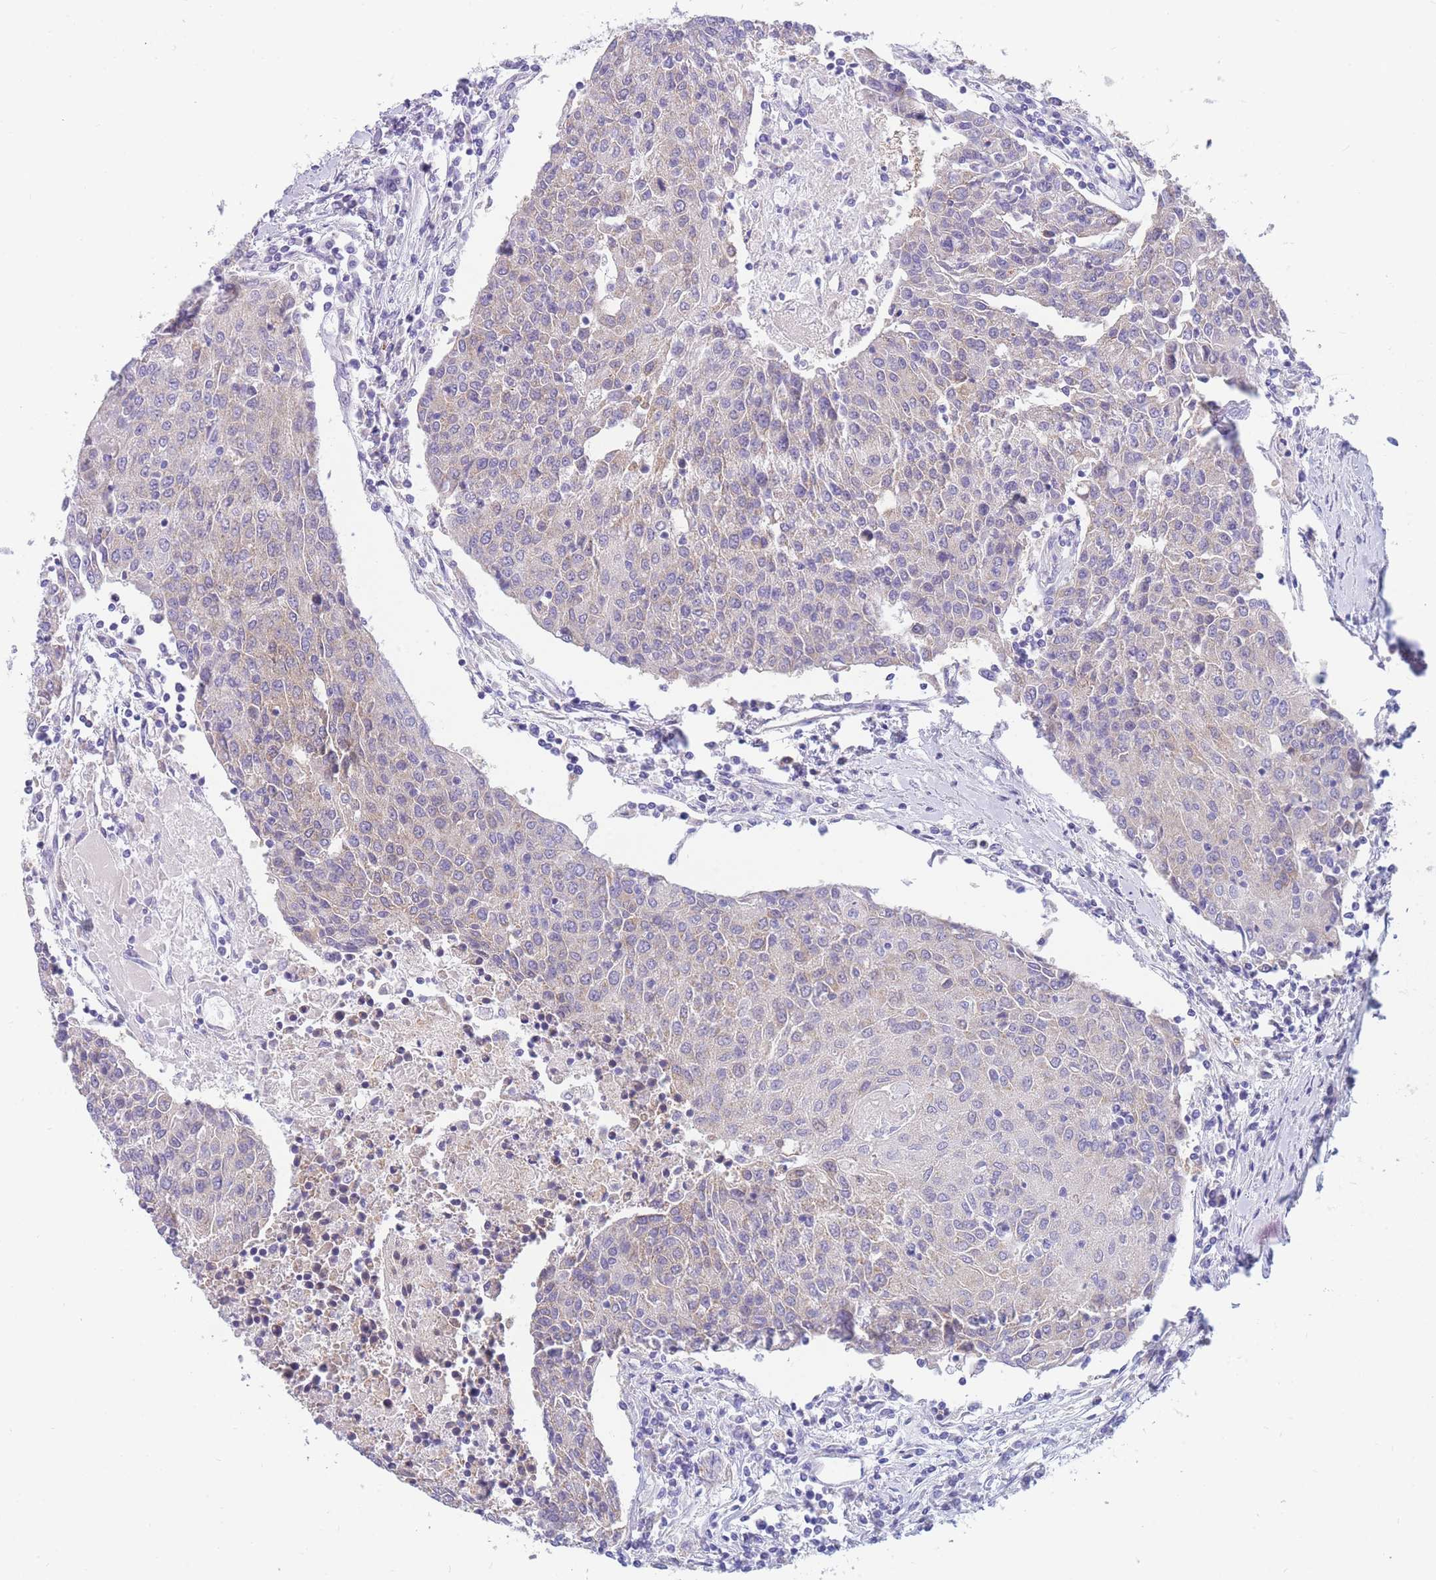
{"staining": {"intensity": "weak", "quantity": "25%-75%", "location": "cytoplasmic/membranous"}, "tissue": "urothelial cancer", "cell_type": "Tumor cells", "image_type": "cancer", "snomed": [{"axis": "morphology", "description": "Urothelial carcinoma, High grade"}, {"axis": "topography", "description": "Urinary bladder"}], "caption": "Urothelial cancer tissue reveals weak cytoplasmic/membranous staining in approximately 25%-75% of tumor cells, visualized by immunohistochemistry. (DAB = brown stain, brightfield microscopy at high magnification).", "gene": "DHRS11", "patient": {"sex": "female", "age": 85}}